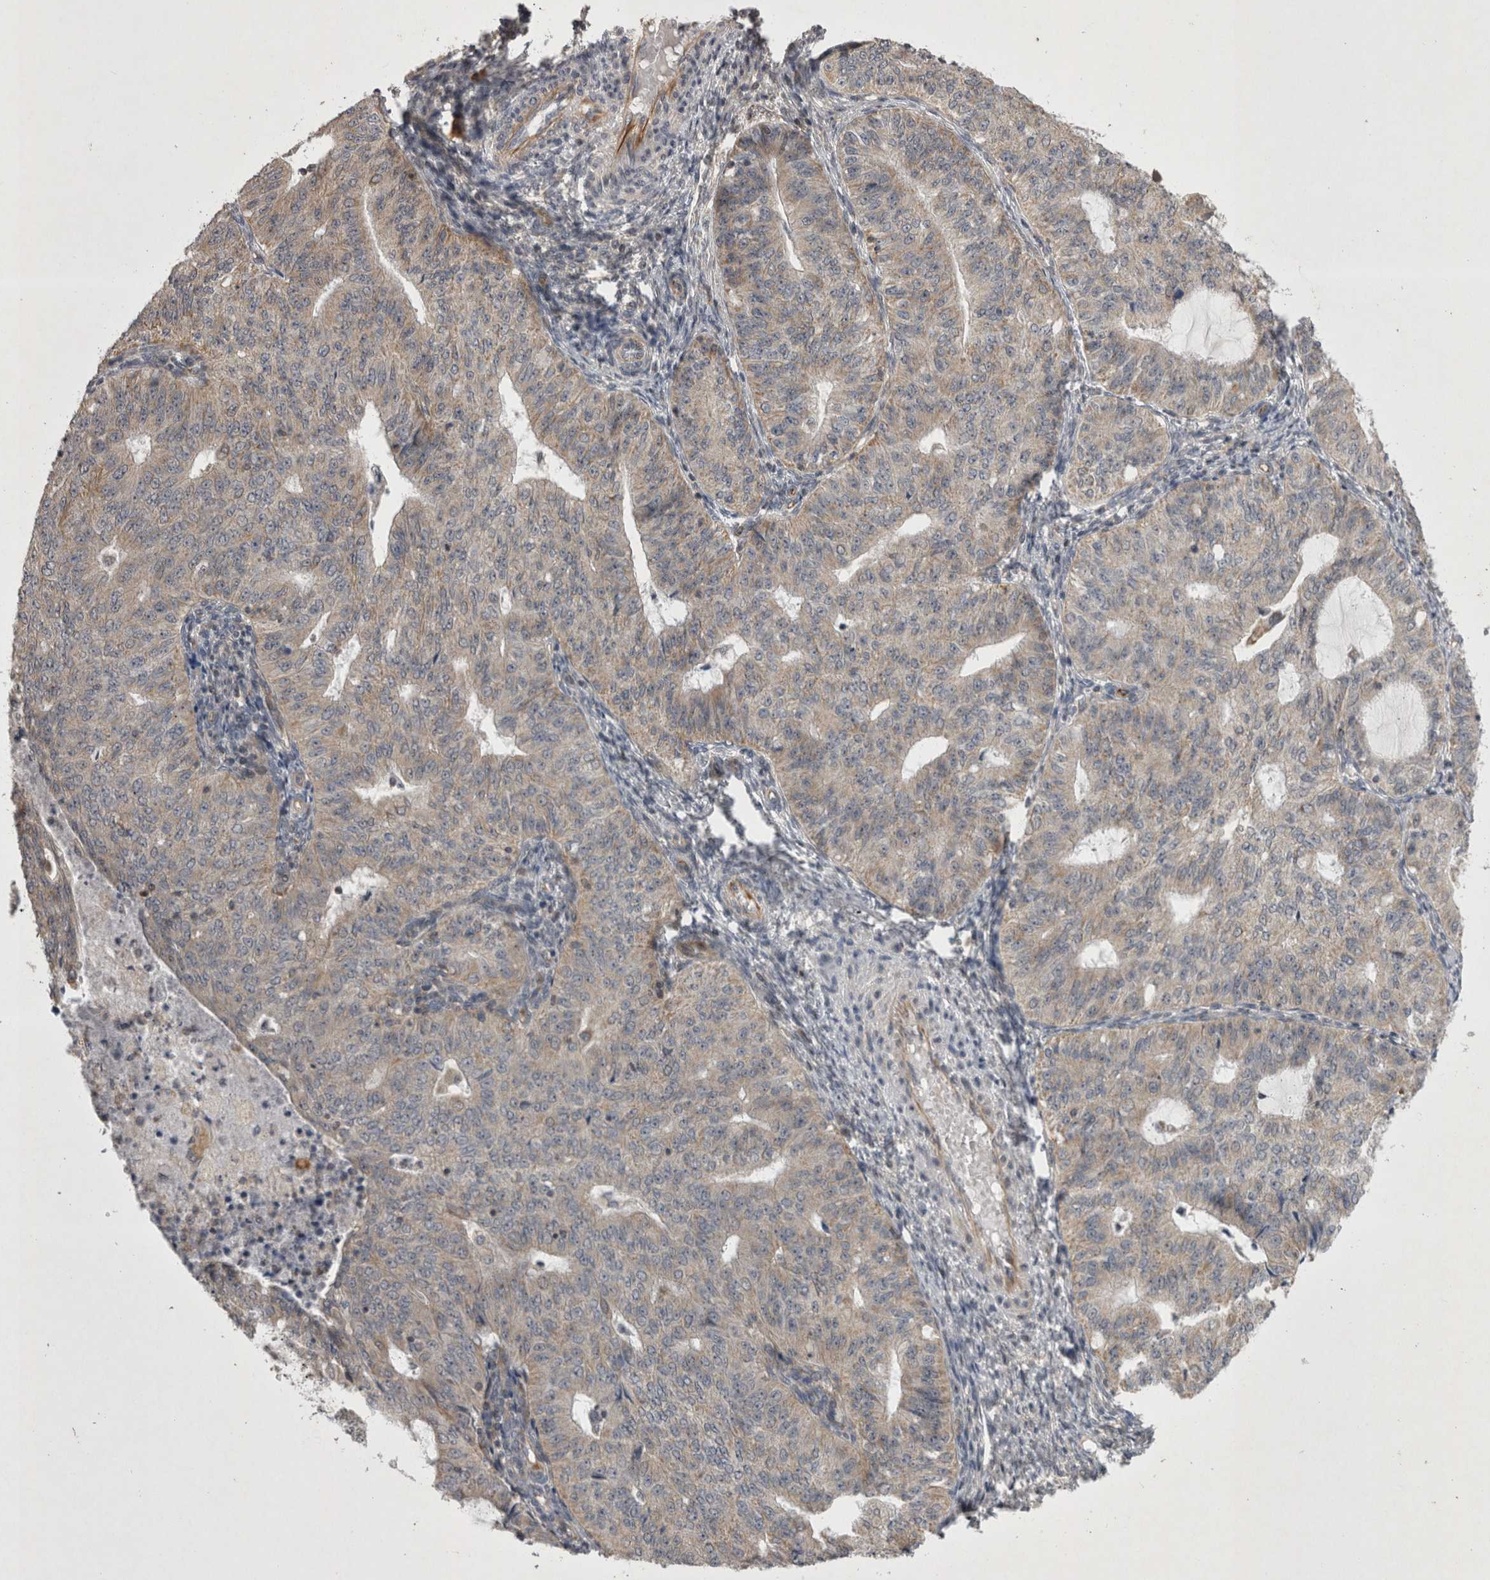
{"staining": {"intensity": "weak", "quantity": "25%-75%", "location": "cytoplasmic/membranous"}, "tissue": "endometrial cancer", "cell_type": "Tumor cells", "image_type": "cancer", "snomed": [{"axis": "morphology", "description": "Adenocarcinoma, NOS"}, {"axis": "topography", "description": "Endometrium"}], "caption": "Endometrial cancer (adenocarcinoma) stained for a protein (brown) shows weak cytoplasmic/membranous positive staining in approximately 25%-75% of tumor cells.", "gene": "TSPOAP1", "patient": {"sex": "female", "age": 32}}